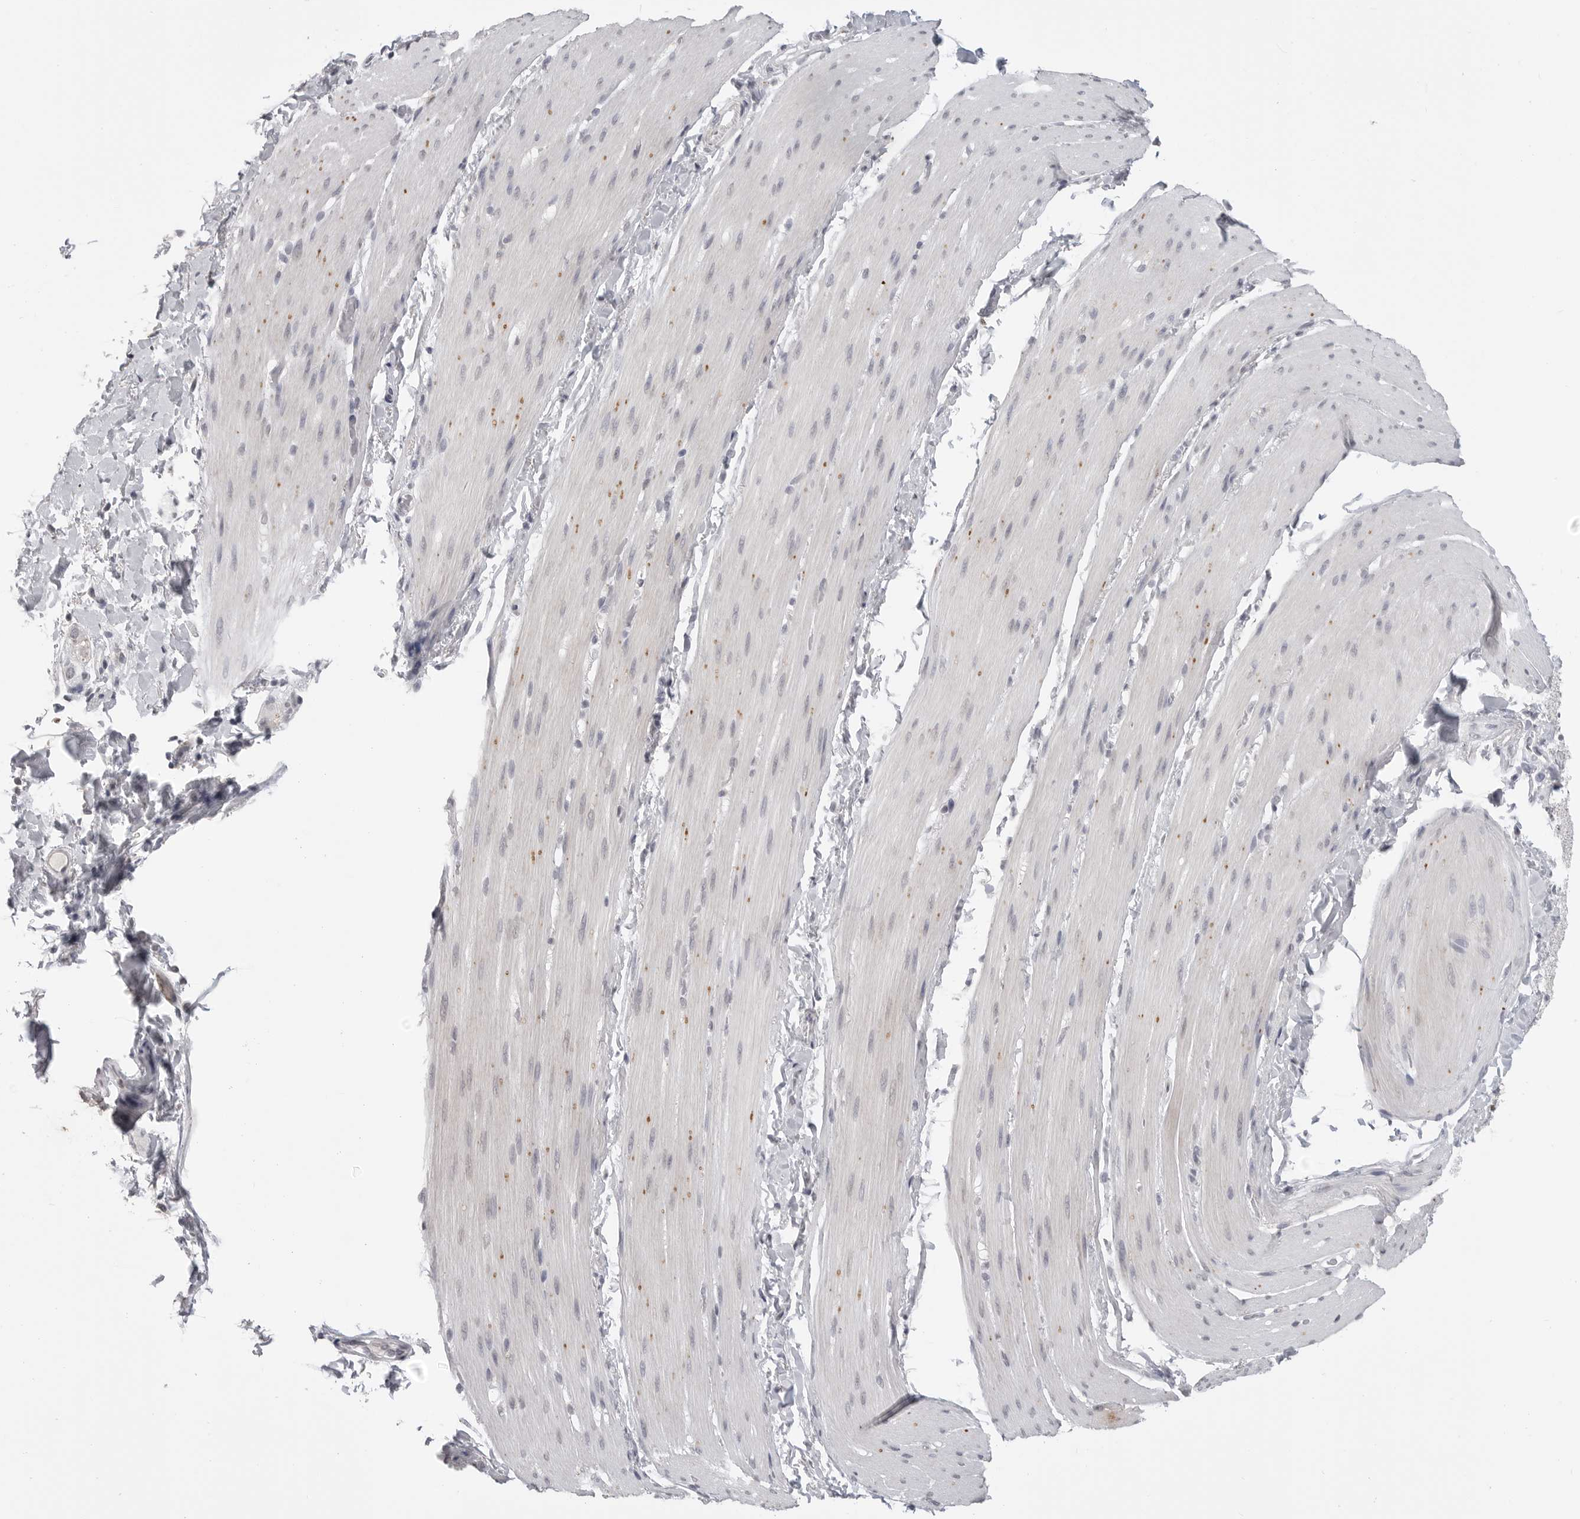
{"staining": {"intensity": "negative", "quantity": "none", "location": "none"}, "tissue": "smooth muscle", "cell_type": "Smooth muscle cells", "image_type": "normal", "snomed": [{"axis": "morphology", "description": "Normal tissue, NOS"}, {"axis": "topography", "description": "Smooth muscle"}, {"axis": "topography", "description": "Small intestine"}], "caption": "A high-resolution photomicrograph shows IHC staining of benign smooth muscle, which demonstrates no significant positivity in smooth muscle cells.", "gene": "PRSS1", "patient": {"sex": "female", "age": 84}}